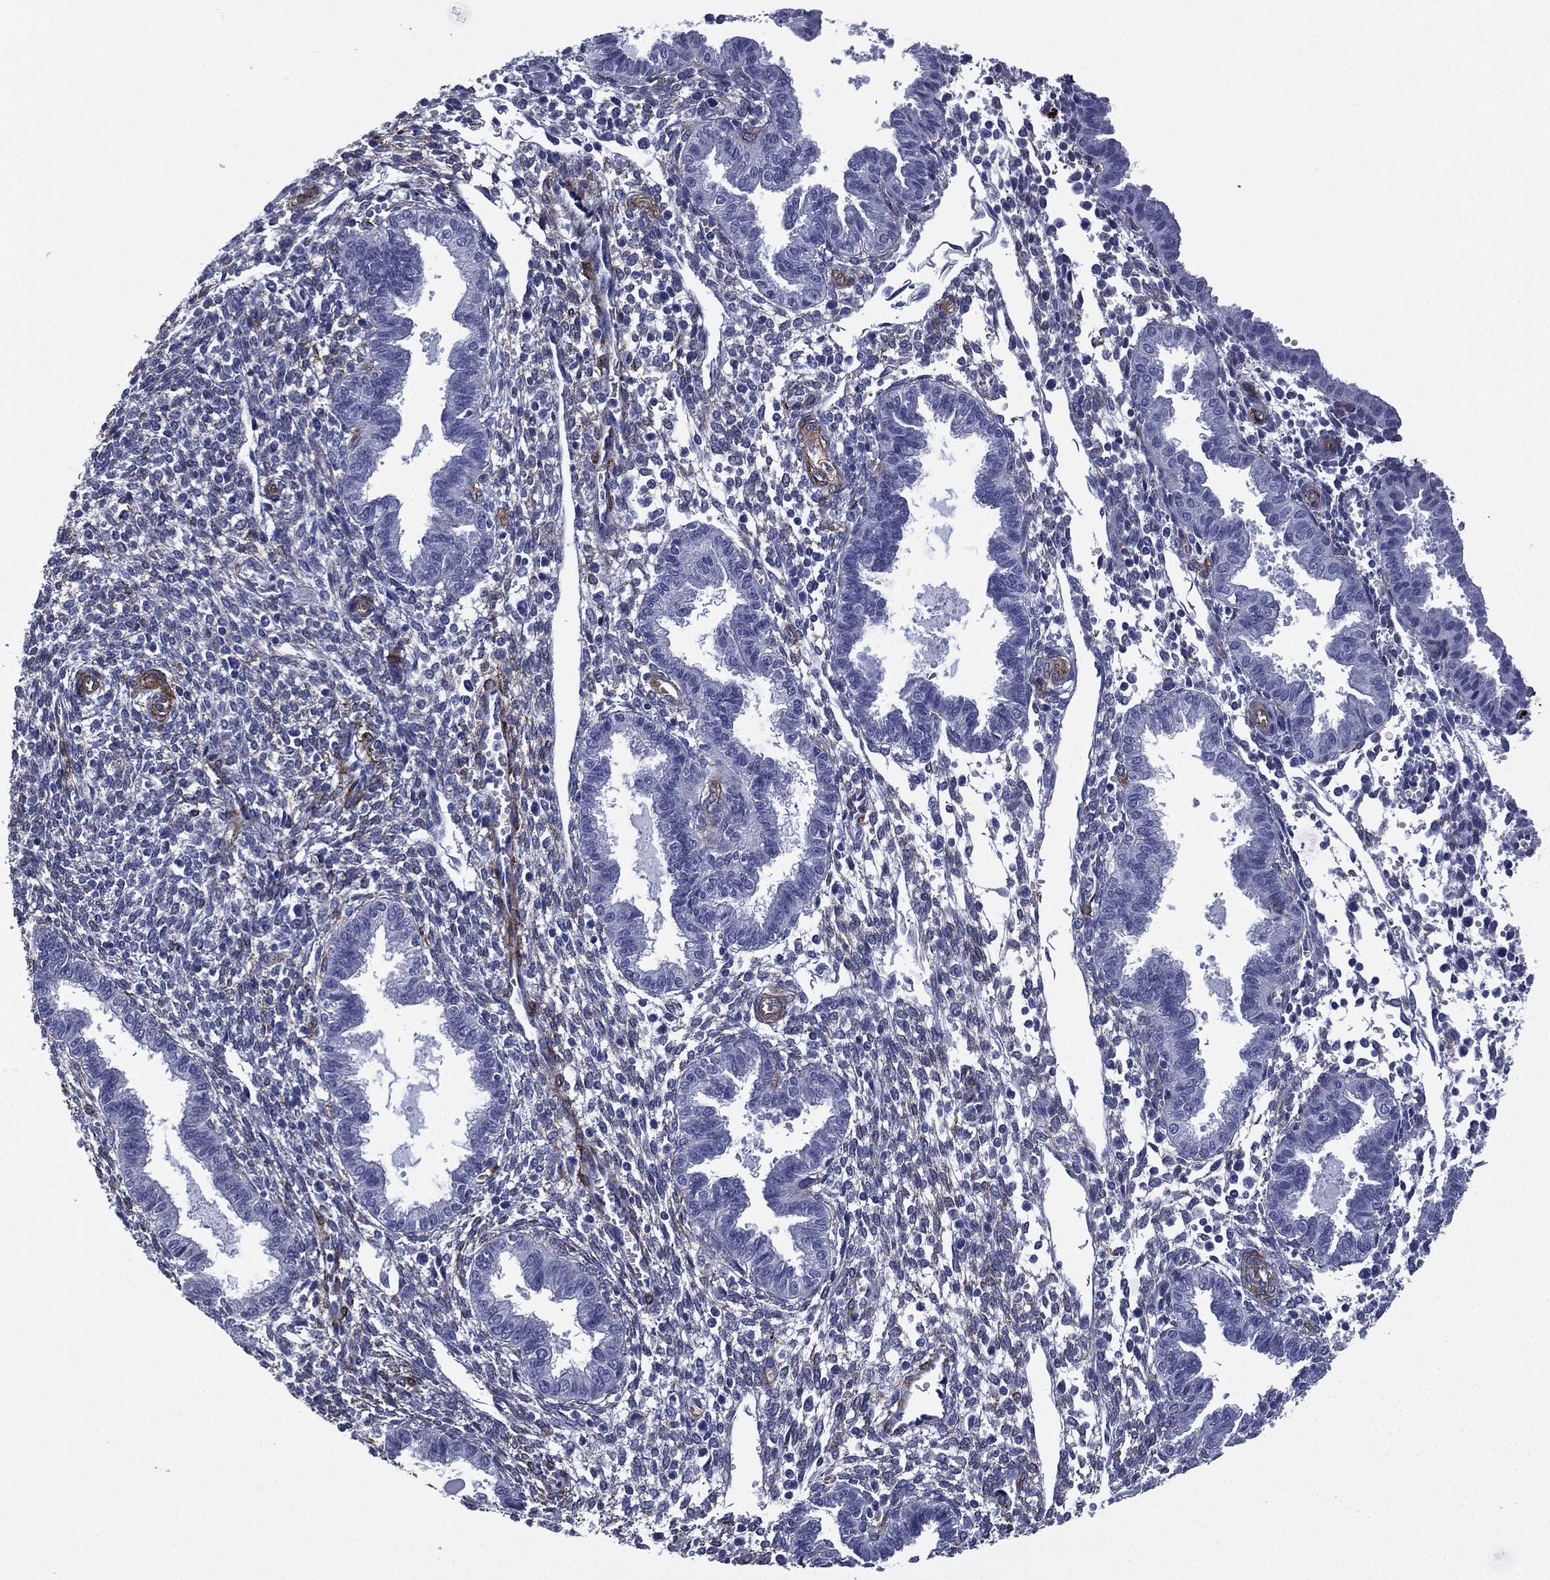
{"staining": {"intensity": "negative", "quantity": "none", "location": "none"}, "tissue": "endometrium", "cell_type": "Cells in endometrial stroma", "image_type": "normal", "snomed": [{"axis": "morphology", "description": "Normal tissue, NOS"}, {"axis": "topography", "description": "Endometrium"}], "caption": "This is a histopathology image of IHC staining of benign endometrium, which shows no staining in cells in endometrial stroma. The staining is performed using DAB (3,3'-diaminobenzidine) brown chromogen with nuclei counter-stained in using hematoxylin.", "gene": "CAVIN3", "patient": {"sex": "female", "age": 37}}